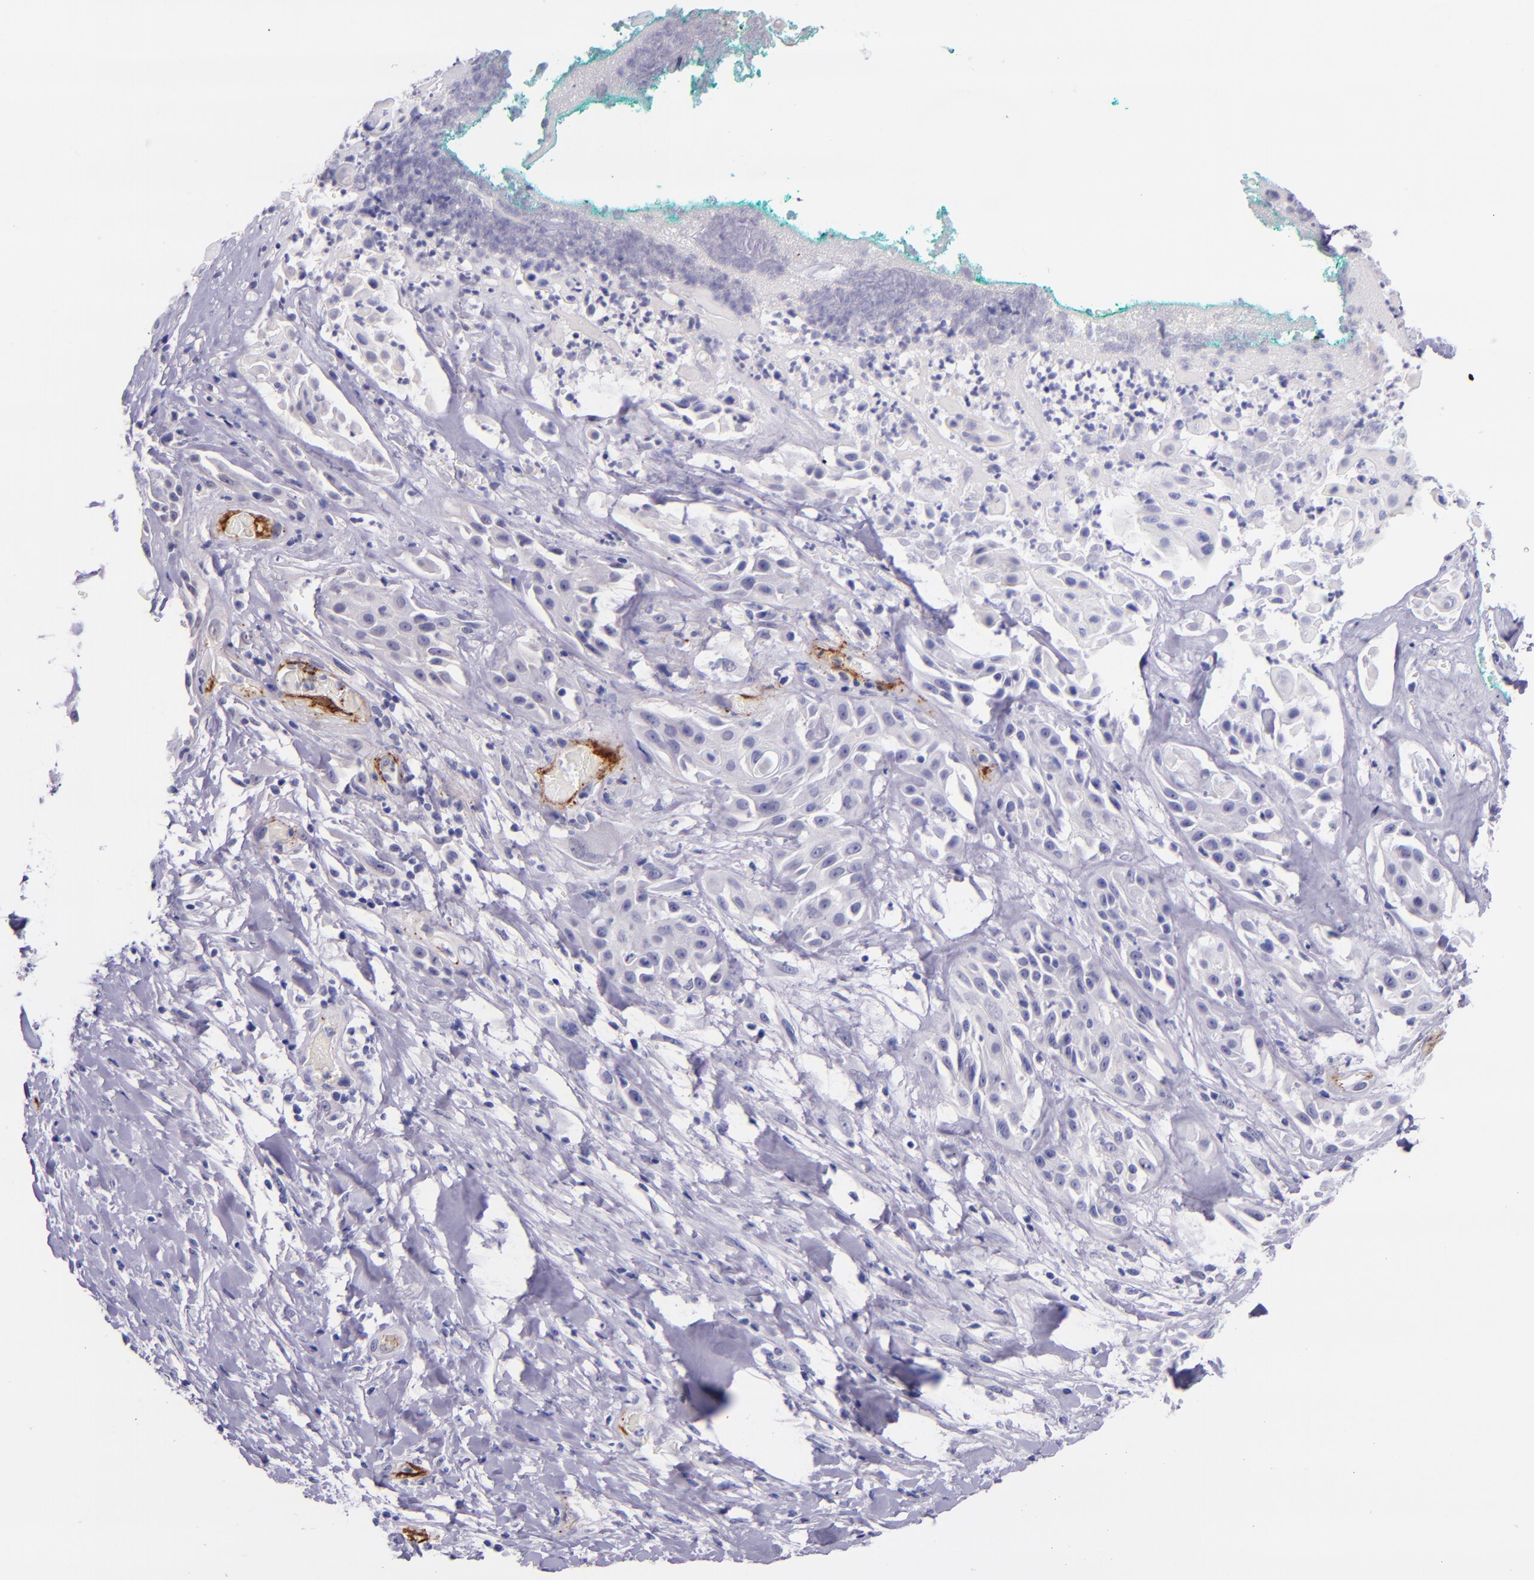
{"staining": {"intensity": "negative", "quantity": "none", "location": "none"}, "tissue": "skin cancer", "cell_type": "Tumor cells", "image_type": "cancer", "snomed": [{"axis": "morphology", "description": "Squamous cell carcinoma, NOS"}, {"axis": "topography", "description": "Skin"}, {"axis": "topography", "description": "Anal"}], "caption": "IHC histopathology image of neoplastic tissue: skin squamous cell carcinoma stained with DAB reveals no significant protein expression in tumor cells.", "gene": "SELE", "patient": {"sex": "male", "age": 64}}